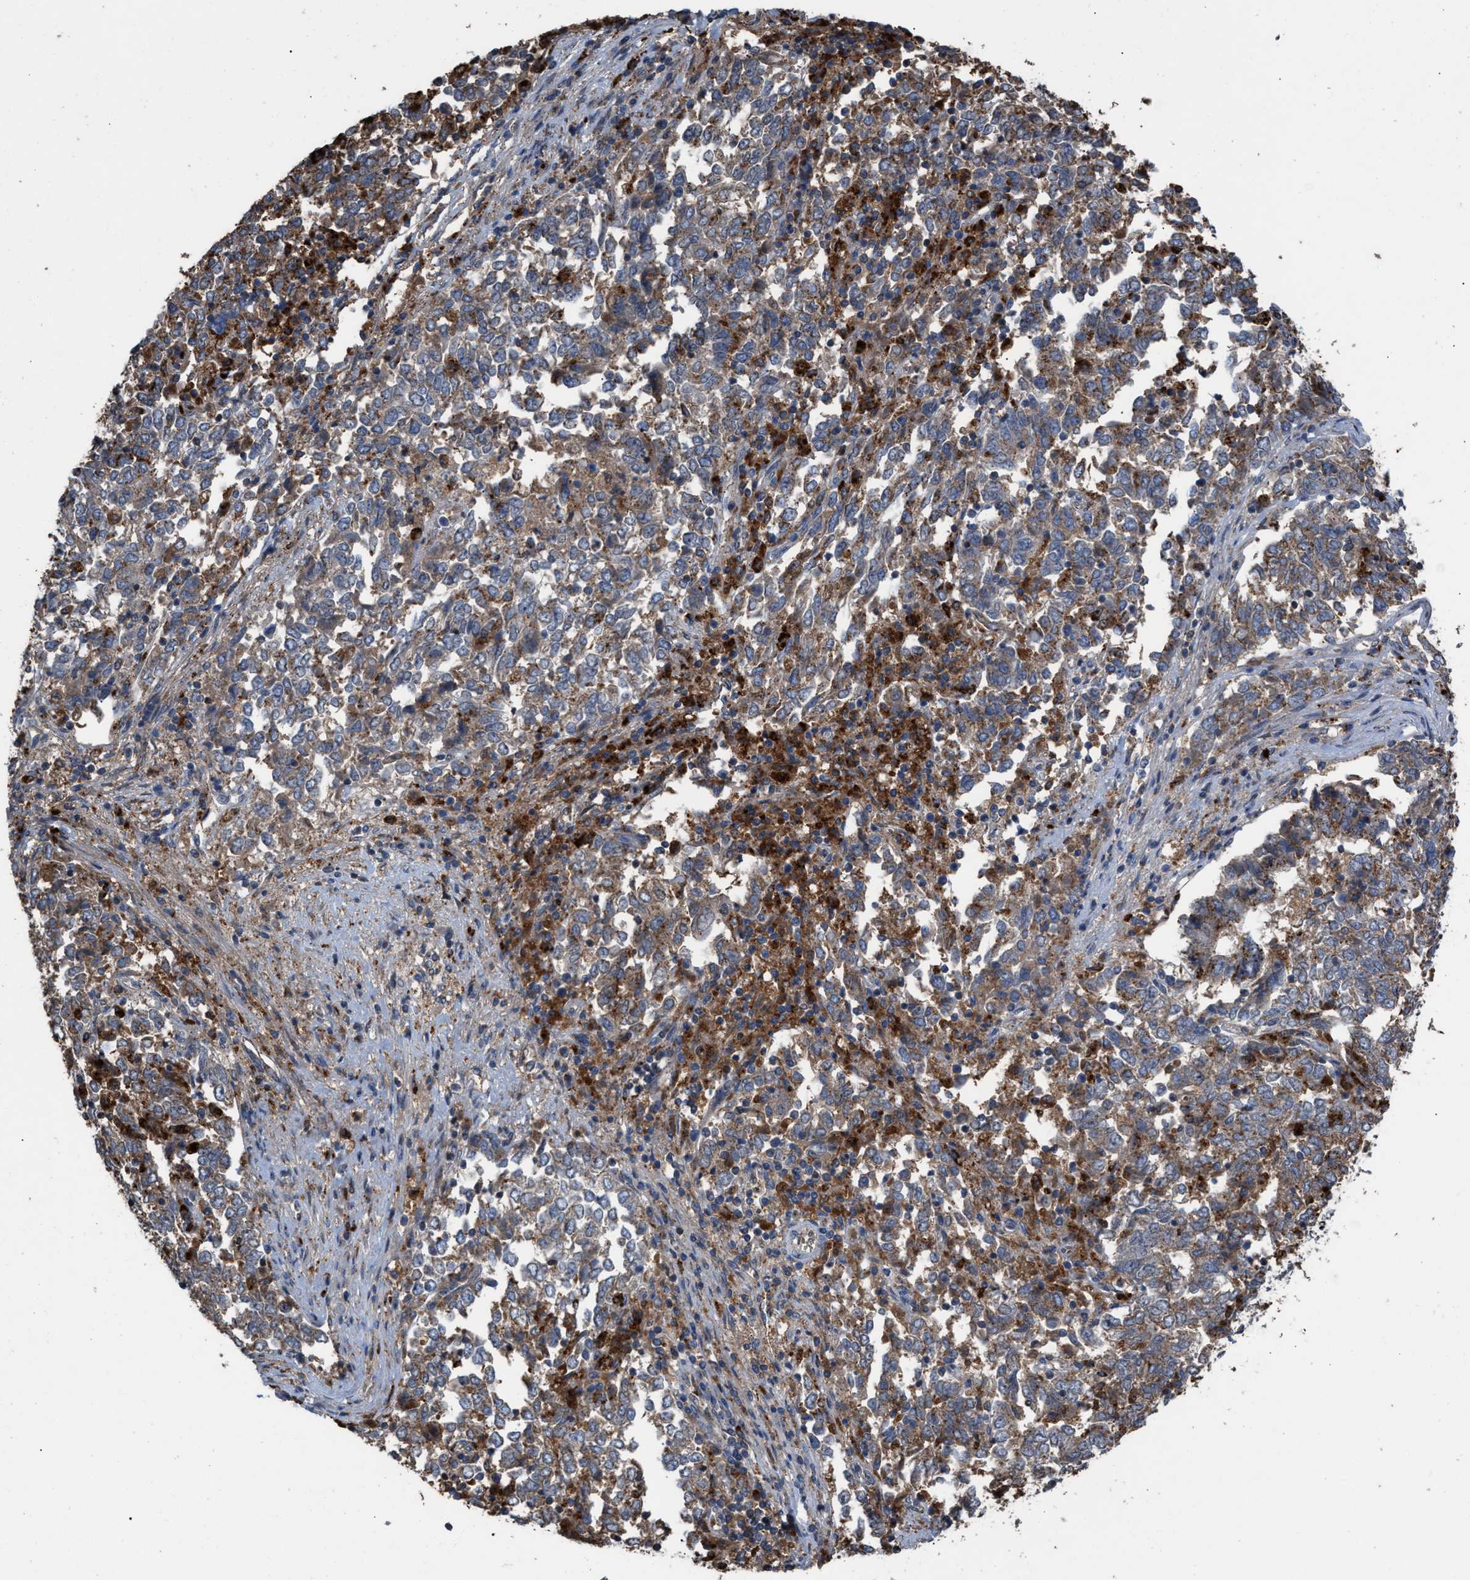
{"staining": {"intensity": "moderate", "quantity": ">75%", "location": "cytoplasmic/membranous"}, "tissue": "endometrial cancer", "cell_type": "Tumor cells", "image_type": "cancer", "snomed": [{"axis": "morphology", "description": "Adenocarcinoma, NOS"}, {"axis": "topography", "description": "Endometrium"}], "caption": "This micrograph exhibits immunohistochemistry (IHC) staining of endometrial cancer (adenocarcinoma), with medium moderate cytoplasmic/membranous positivity in approximately >75% of tumor cells.", "gene": "ELMO3", "patient": {"sex": "female", "age": 80}}